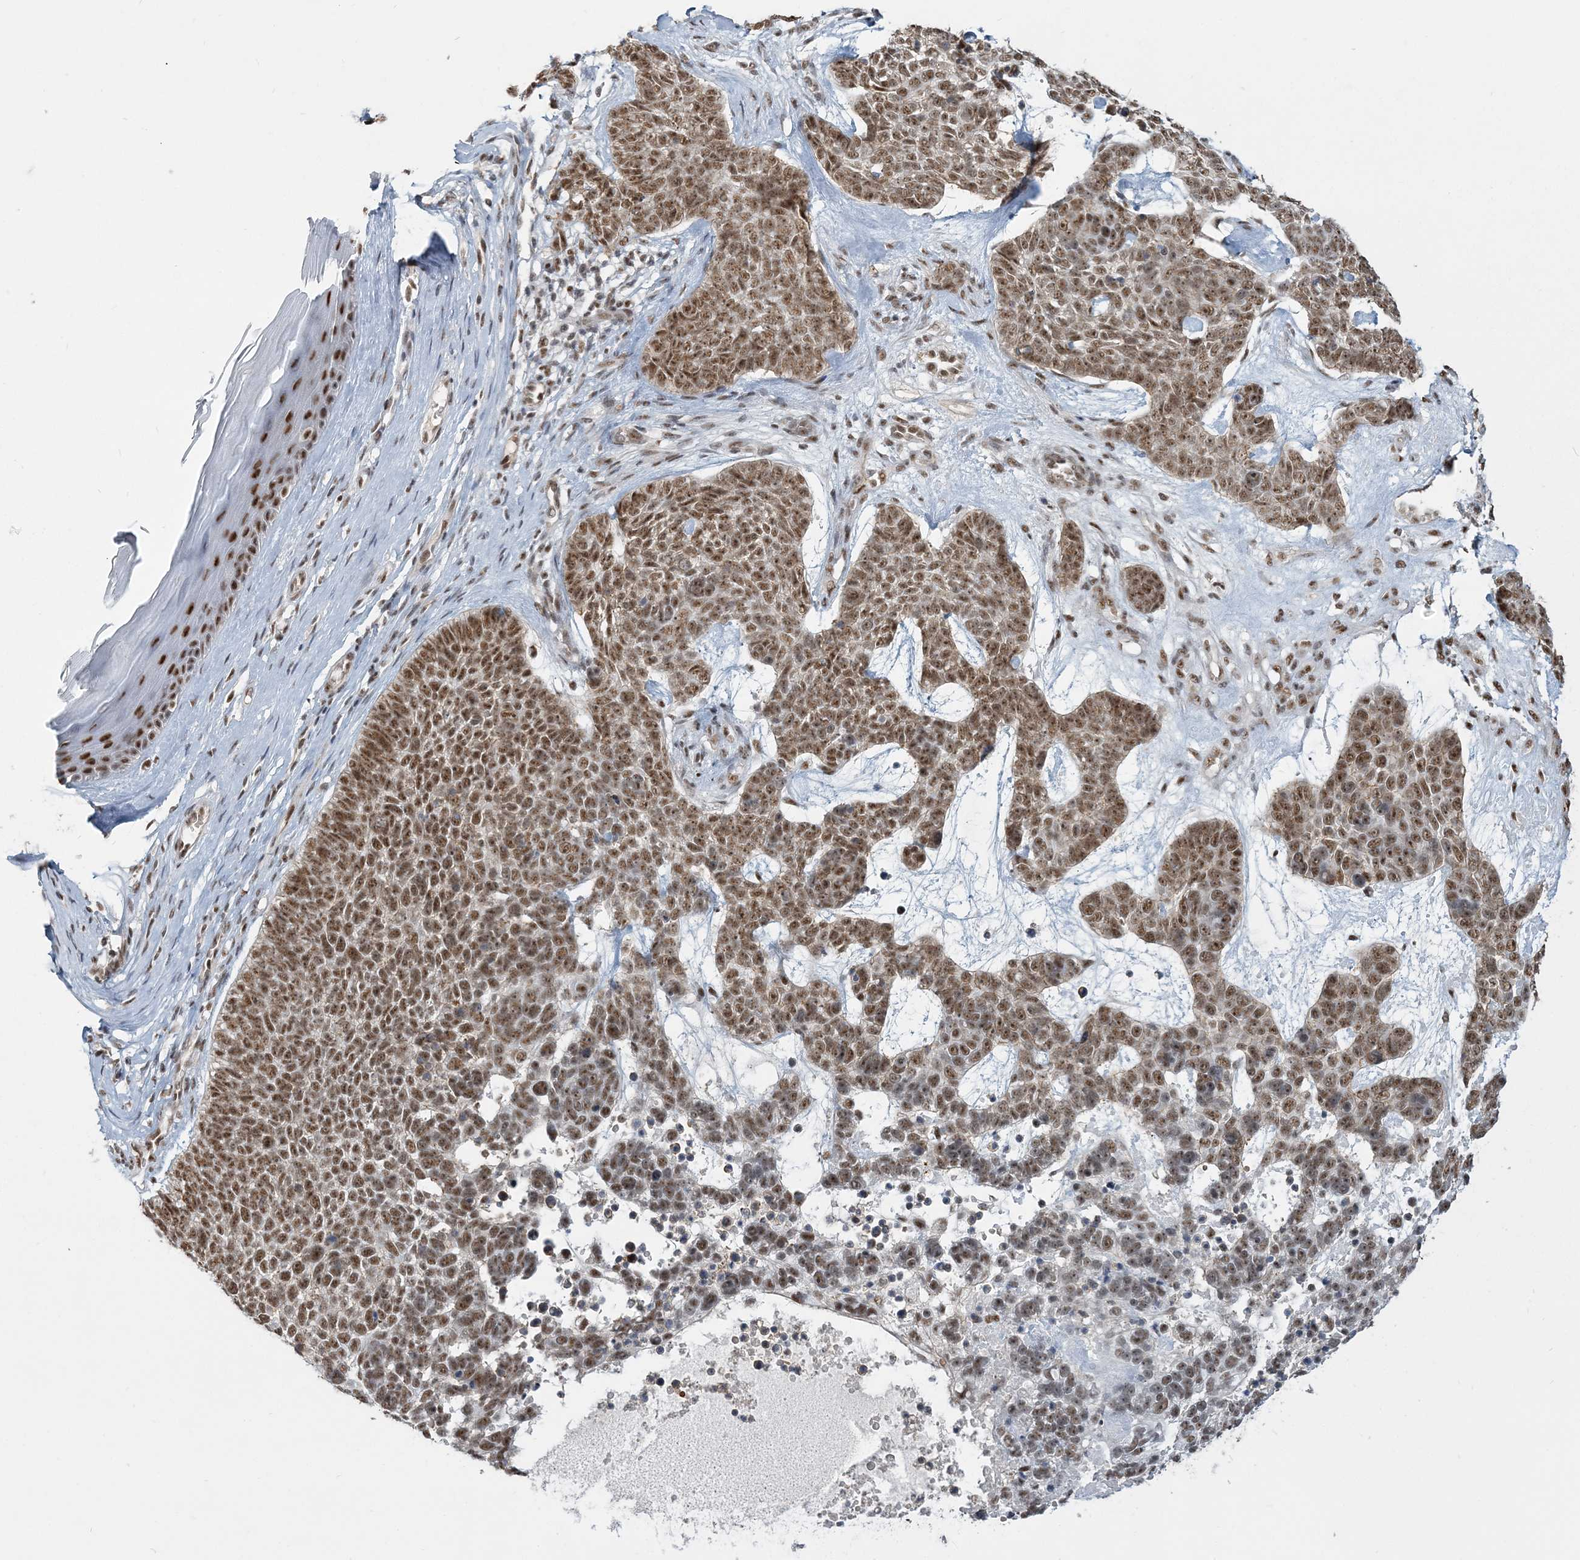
{"staining": {"intensity": "moderate", "quantity": ">75%", "location": "nuclear"}, "tissue": "skin cancer", "cell_type": "Tumor cells", "image_type": "cancer", "snomed": [{"axis": "morphology", "description": "Basal cell carcinoma"}, {"axis": "topography", "description": "Skin"}], "caption": "Moderate nuclear protein positivity is identified in about >75% of tumor cells in skin basal cell carcinoma. Immunohistochemistry (ihc) stains the protein in brown and the nuclei are stained blue.", "gene": "PLRG1", "patient": {"sex": "female", "age": 81}}